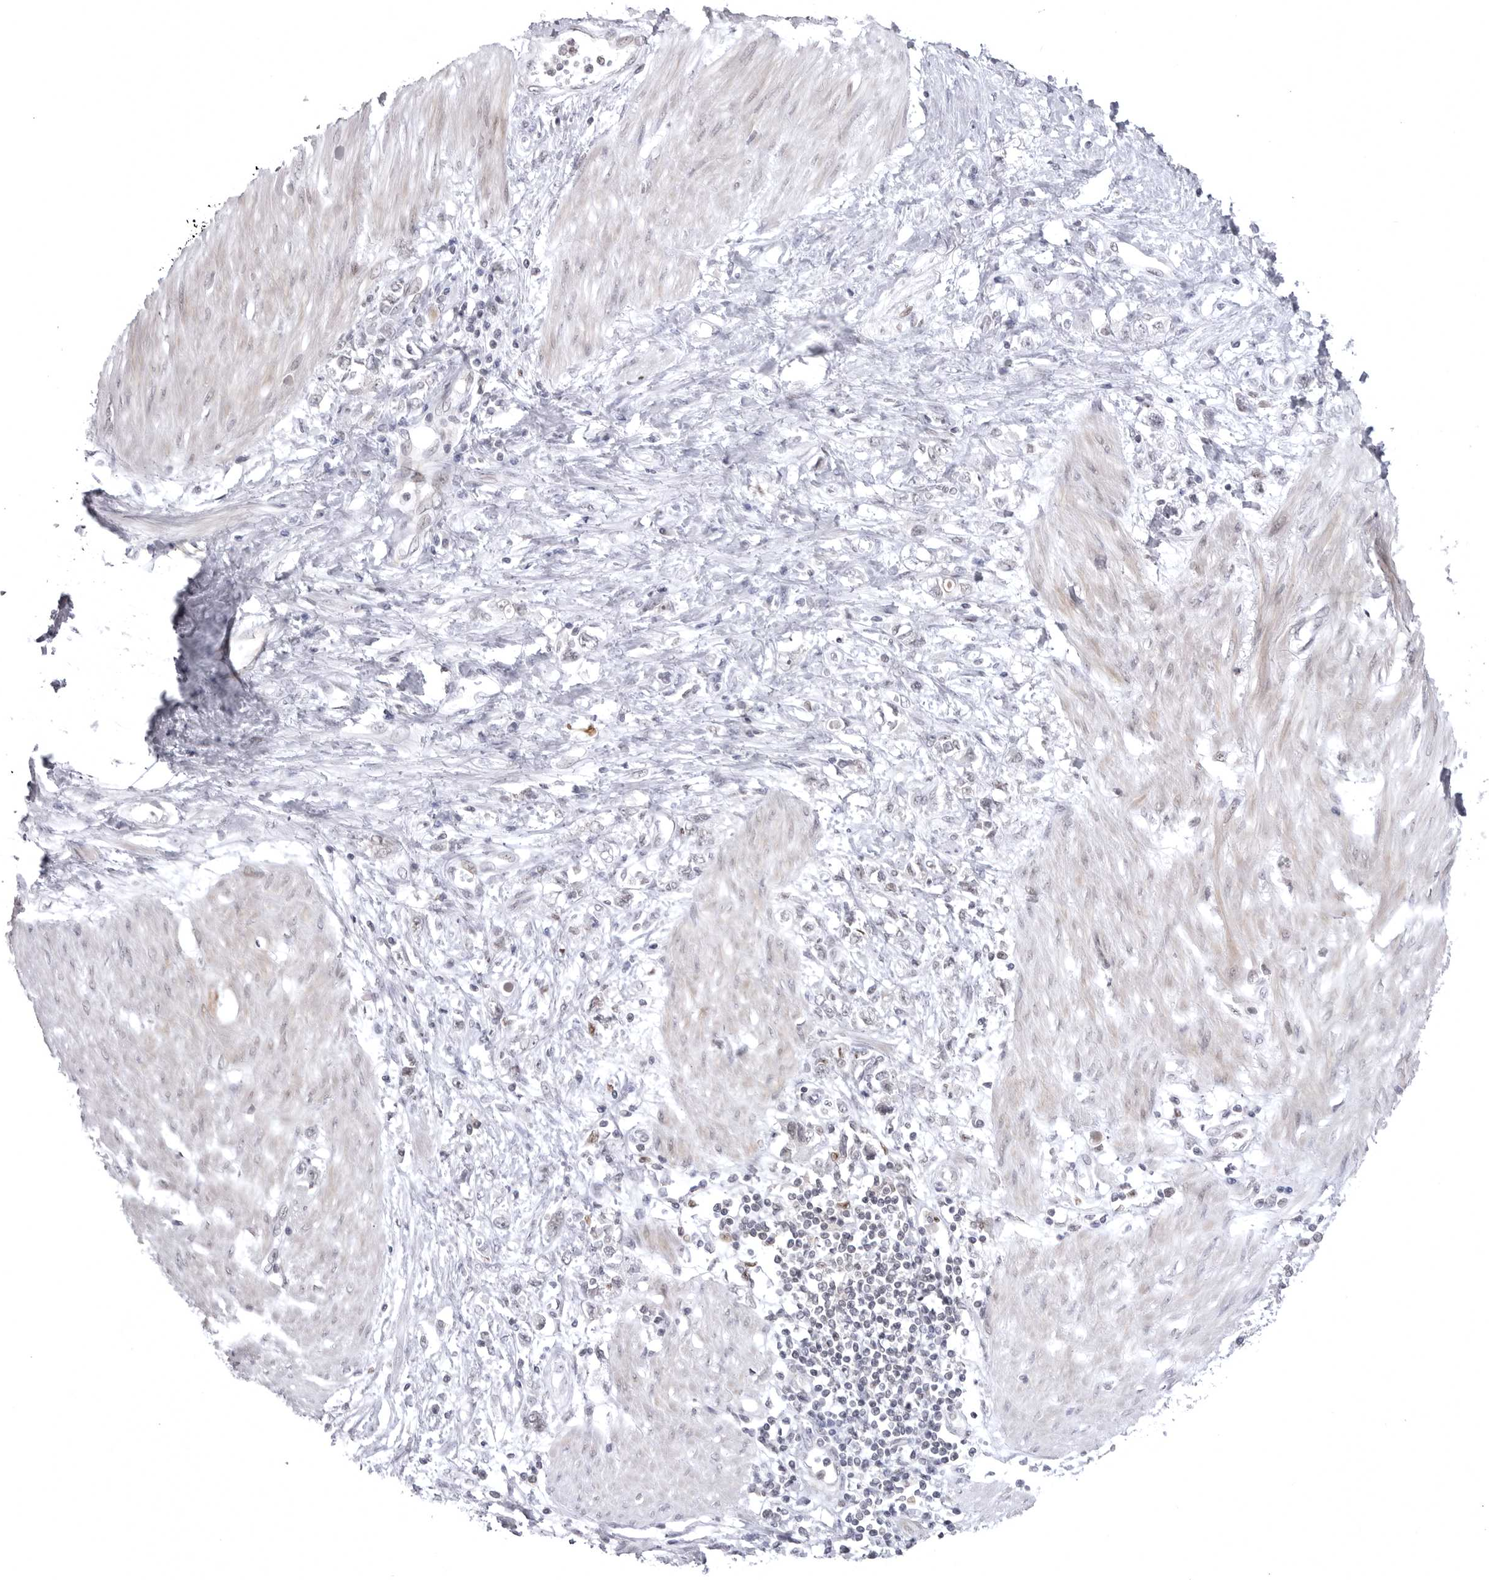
{"staining": {"intensity": "negative", "quantity": "none", "location": "none"}, "tissue": "stomach cancer", "cell_type": "Tumor cells", "image_type": "cancer", "snomed": [{"axis": "morphology", "description": "Adenocarcinoma, NOS"}, {"axis": "topography", "description": "Stomach"}], "caption": "This is an IHC histopathology image of human adenocarcinoma (stomach). There is no staining in tumor cells.", "gene": "PTK2B", "patient": {"sex": "female", "age": 76}}